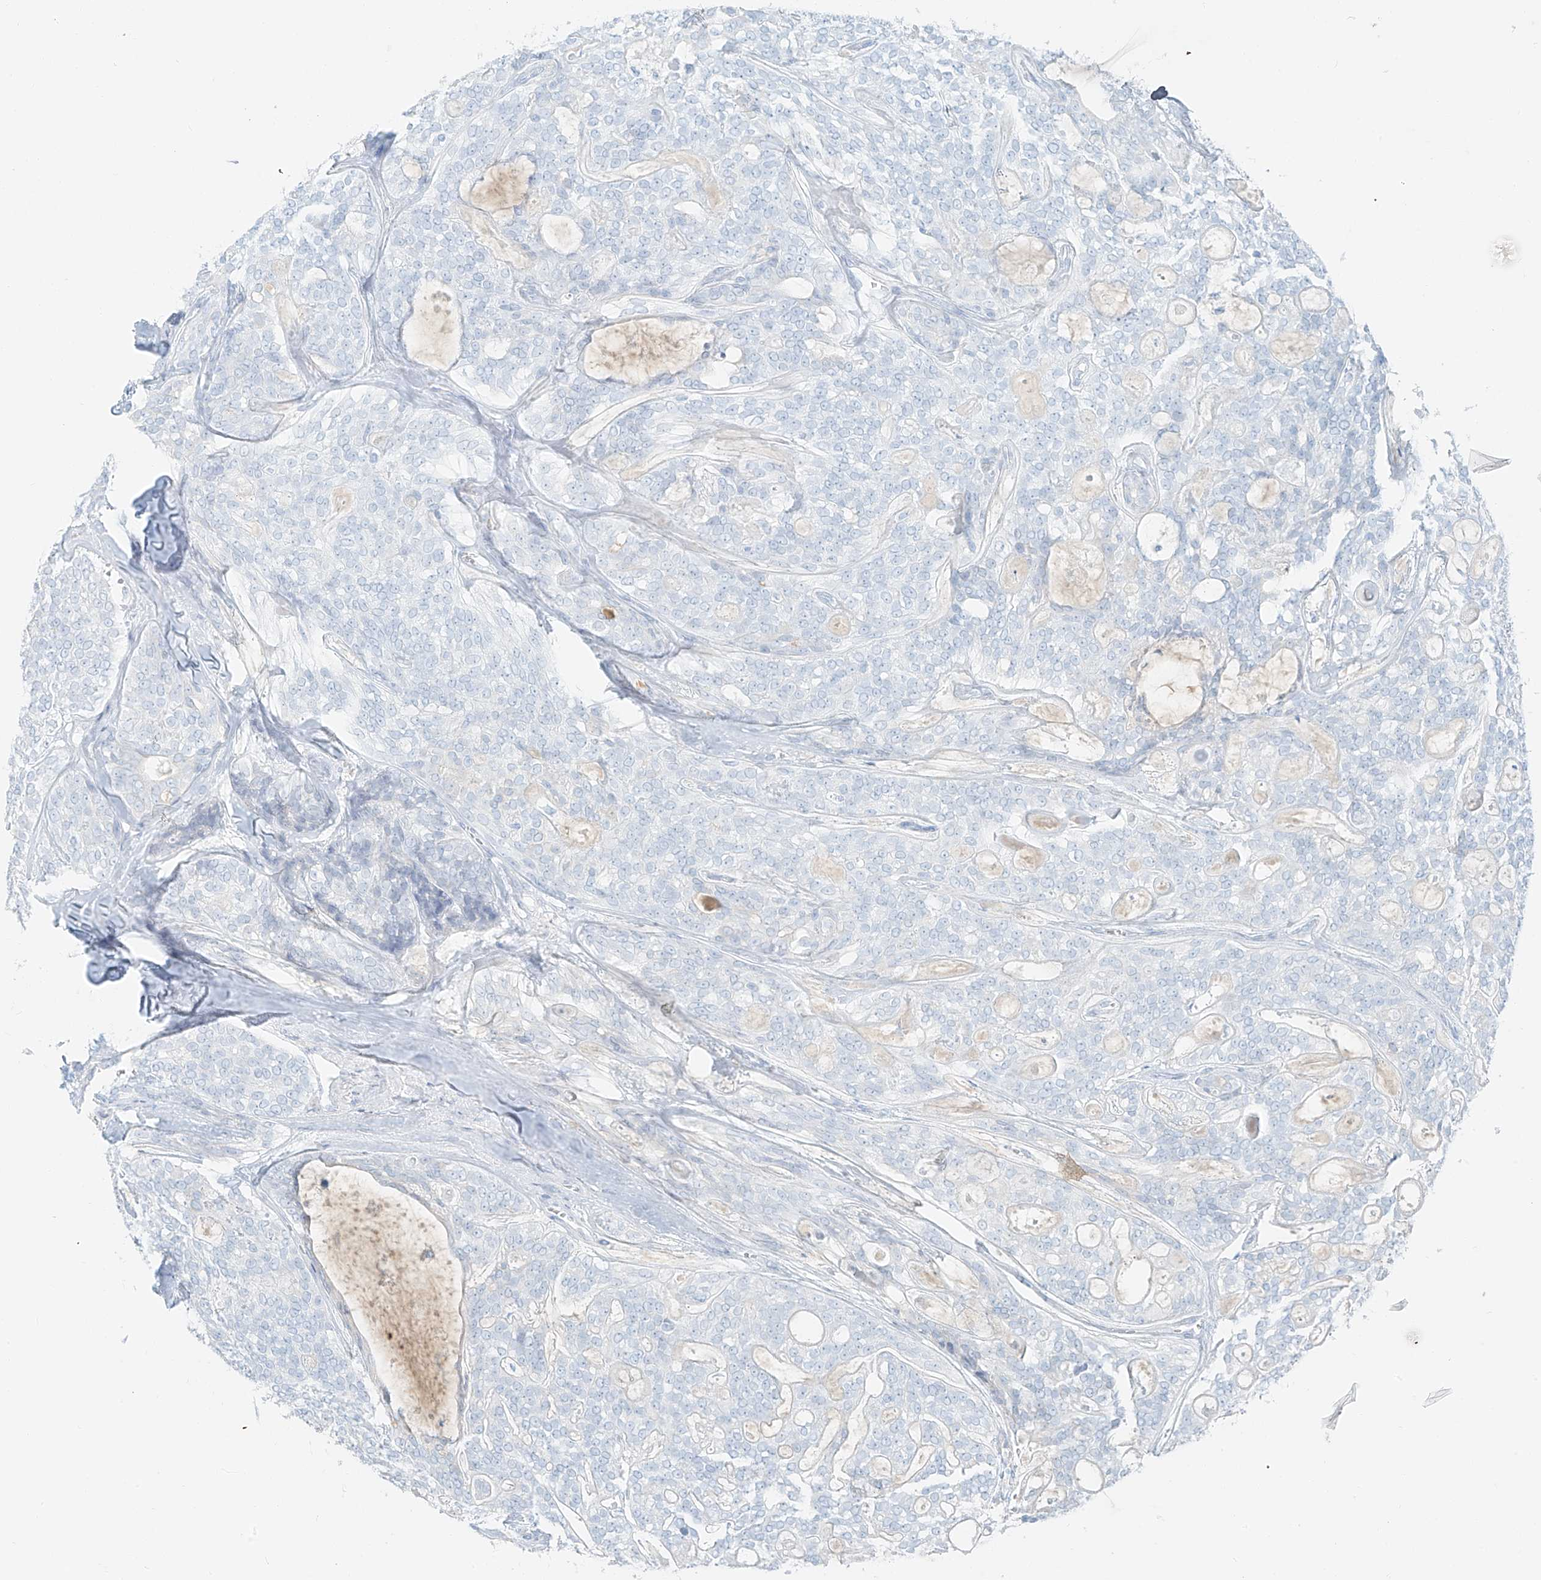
{"staining": {"intensity": "negative", "quantity": "none", "location": "none"}, "tissue": "head and neck cancer", "cell_type": "Tumor cells", "image_type": "cancer", "snomed": [{"axis": "morphology", "description": "Adenocarcinoma, NOS"}, {"axis": "topography", "description": "Head-Neck"}], "caption": "High power microscopy image of an IHC image of adenocarcinoma (head and neck), revealing no significant positivity in tumor cells. Brightfield microscopy of immunohistochemistry stained with DAB (3,3'-diaminobenzidine) (brown) and hematoxylin (blue), captured at high magnification.", "gene": "FSTL1", "patient": {"sex": "male", "age": 66}}